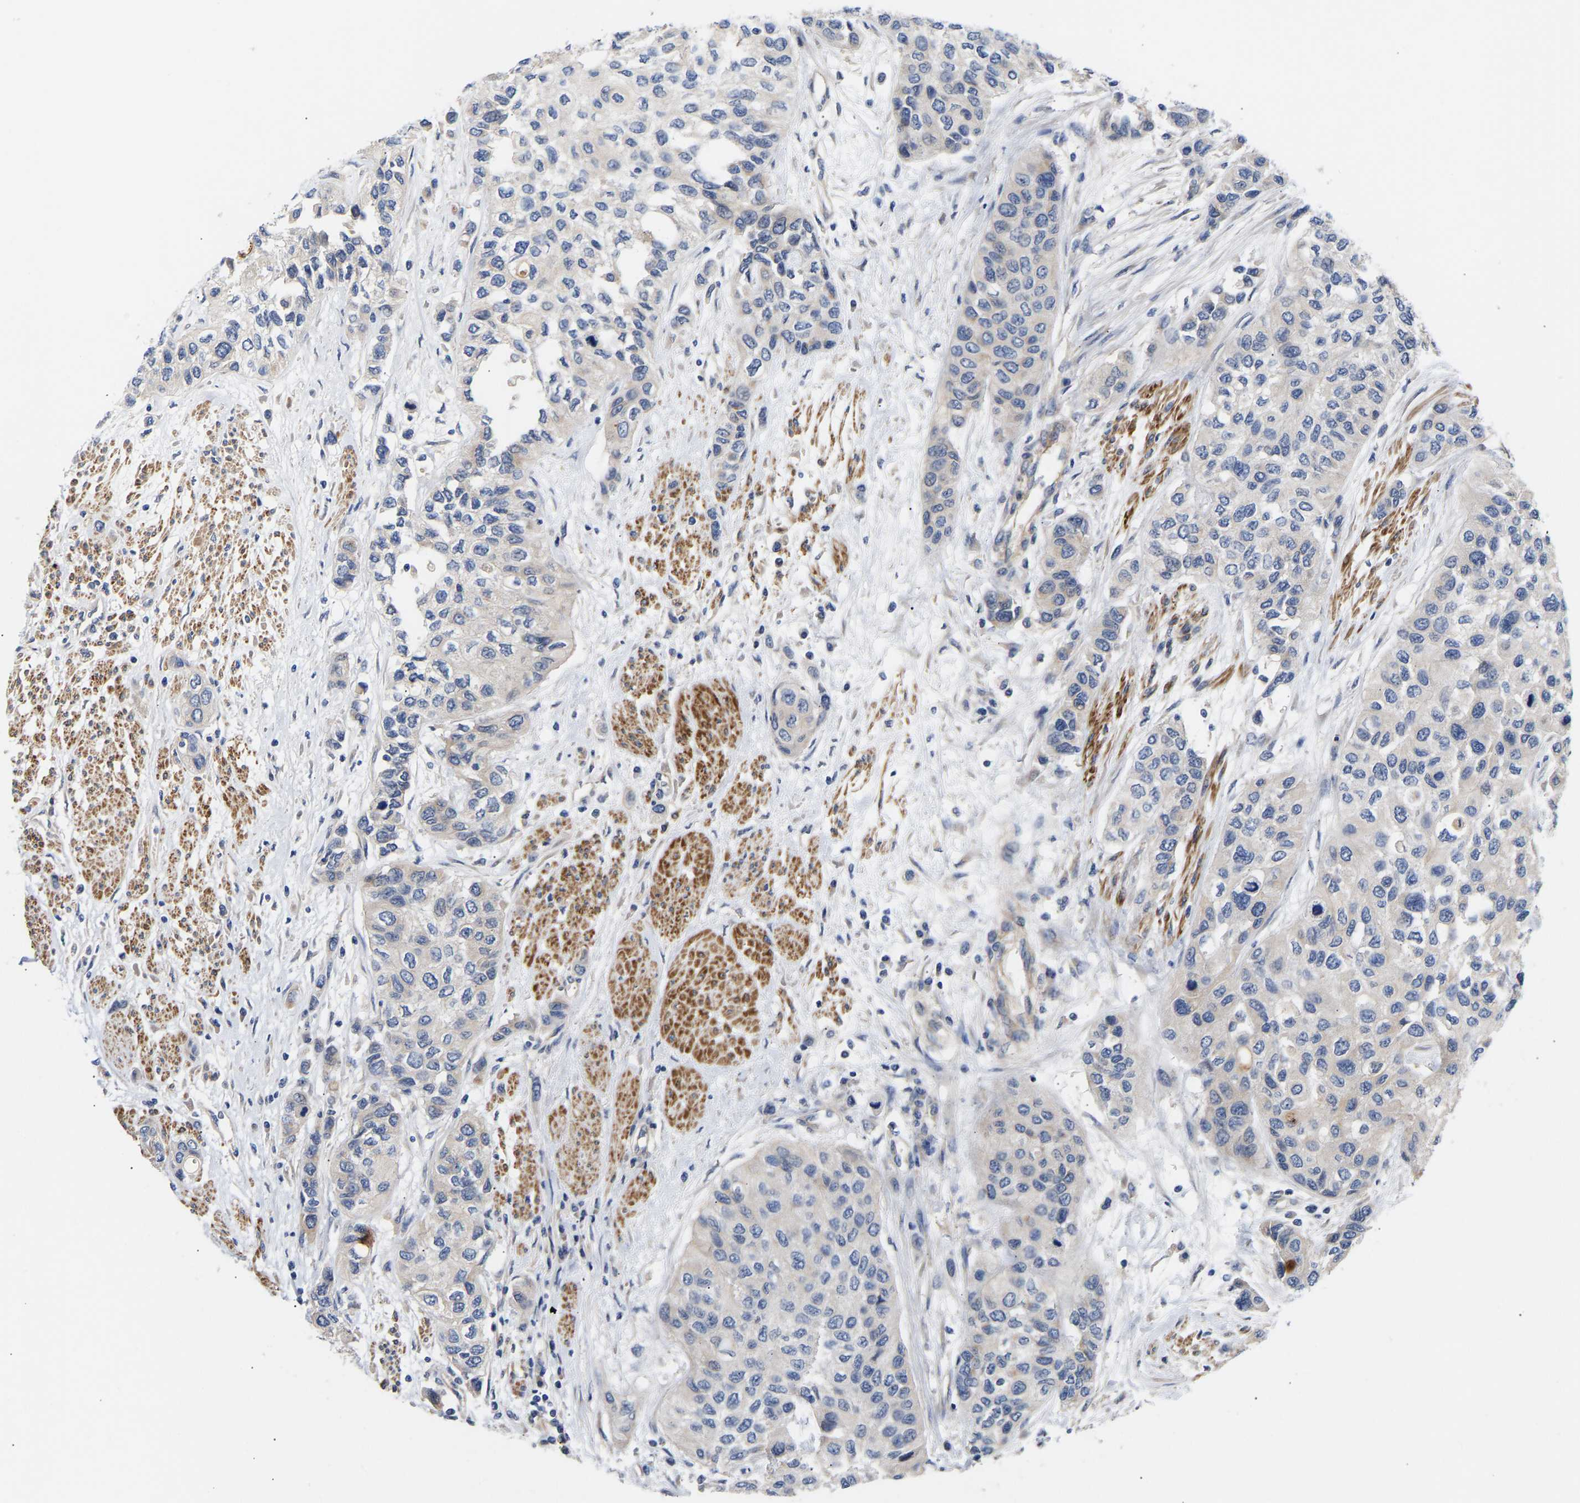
{"staining": {"intensity": "weak", "quantity": "<25%", "location": "cytoplasmic/membranous"}, "tissue": "urothelial cancer", "cell_type": "Tumor cells", "image_type": "cancer", "snomed": [{"axis": "morphology", "description": "Urothelial carcinoma, High grade"}, {"axis": "topography", "description": "Urinary bladder"}], "caption": "Tumor cells are negative for protein expression in human urothelial cancer.", "gene": "KASH5", "patient": {"sex": "female", "age": 56}}